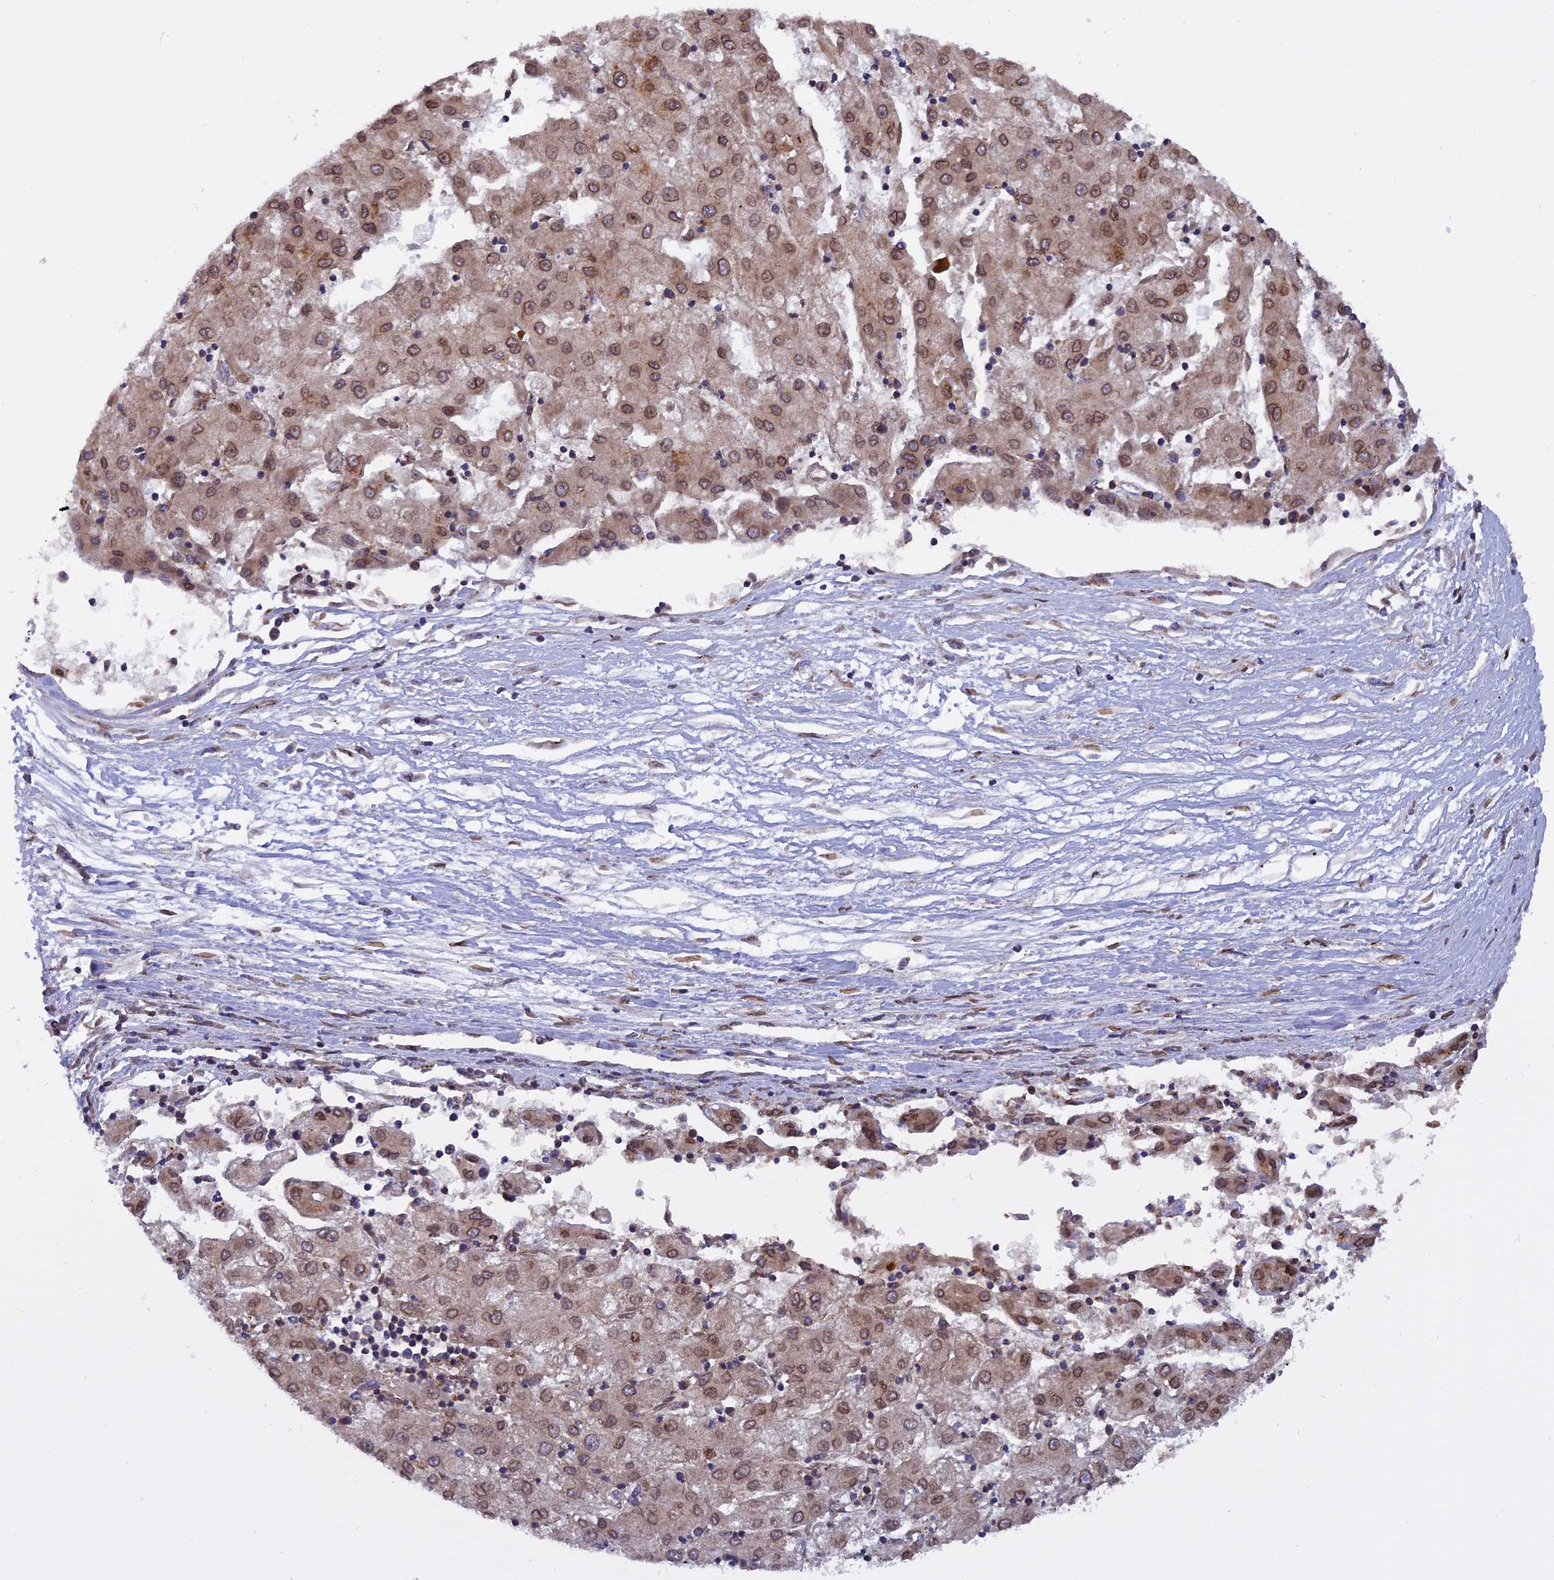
{"staining": {"intensity": "moderate", "quantity": ">75%", "location": "nuclear"}, "tissue": "liver cancer", "cell_type": "Tumor cells", "image_type": "cancer", "snomed": [{"axis": "morphology", "description": "Carcinoma, Hepatocellular, NOS"}, {"axis": "topography", "description": "Liver"}], "caption": "A histopathology image showing moderate nuclear staining in approximately >75% of tumor cells in liver cancer (hepatocellular carcinoma), as visualized by brown immunohistochemical staining.", "gene": "CHMP2A", "patient": {"sex": "male", "age": 72}}